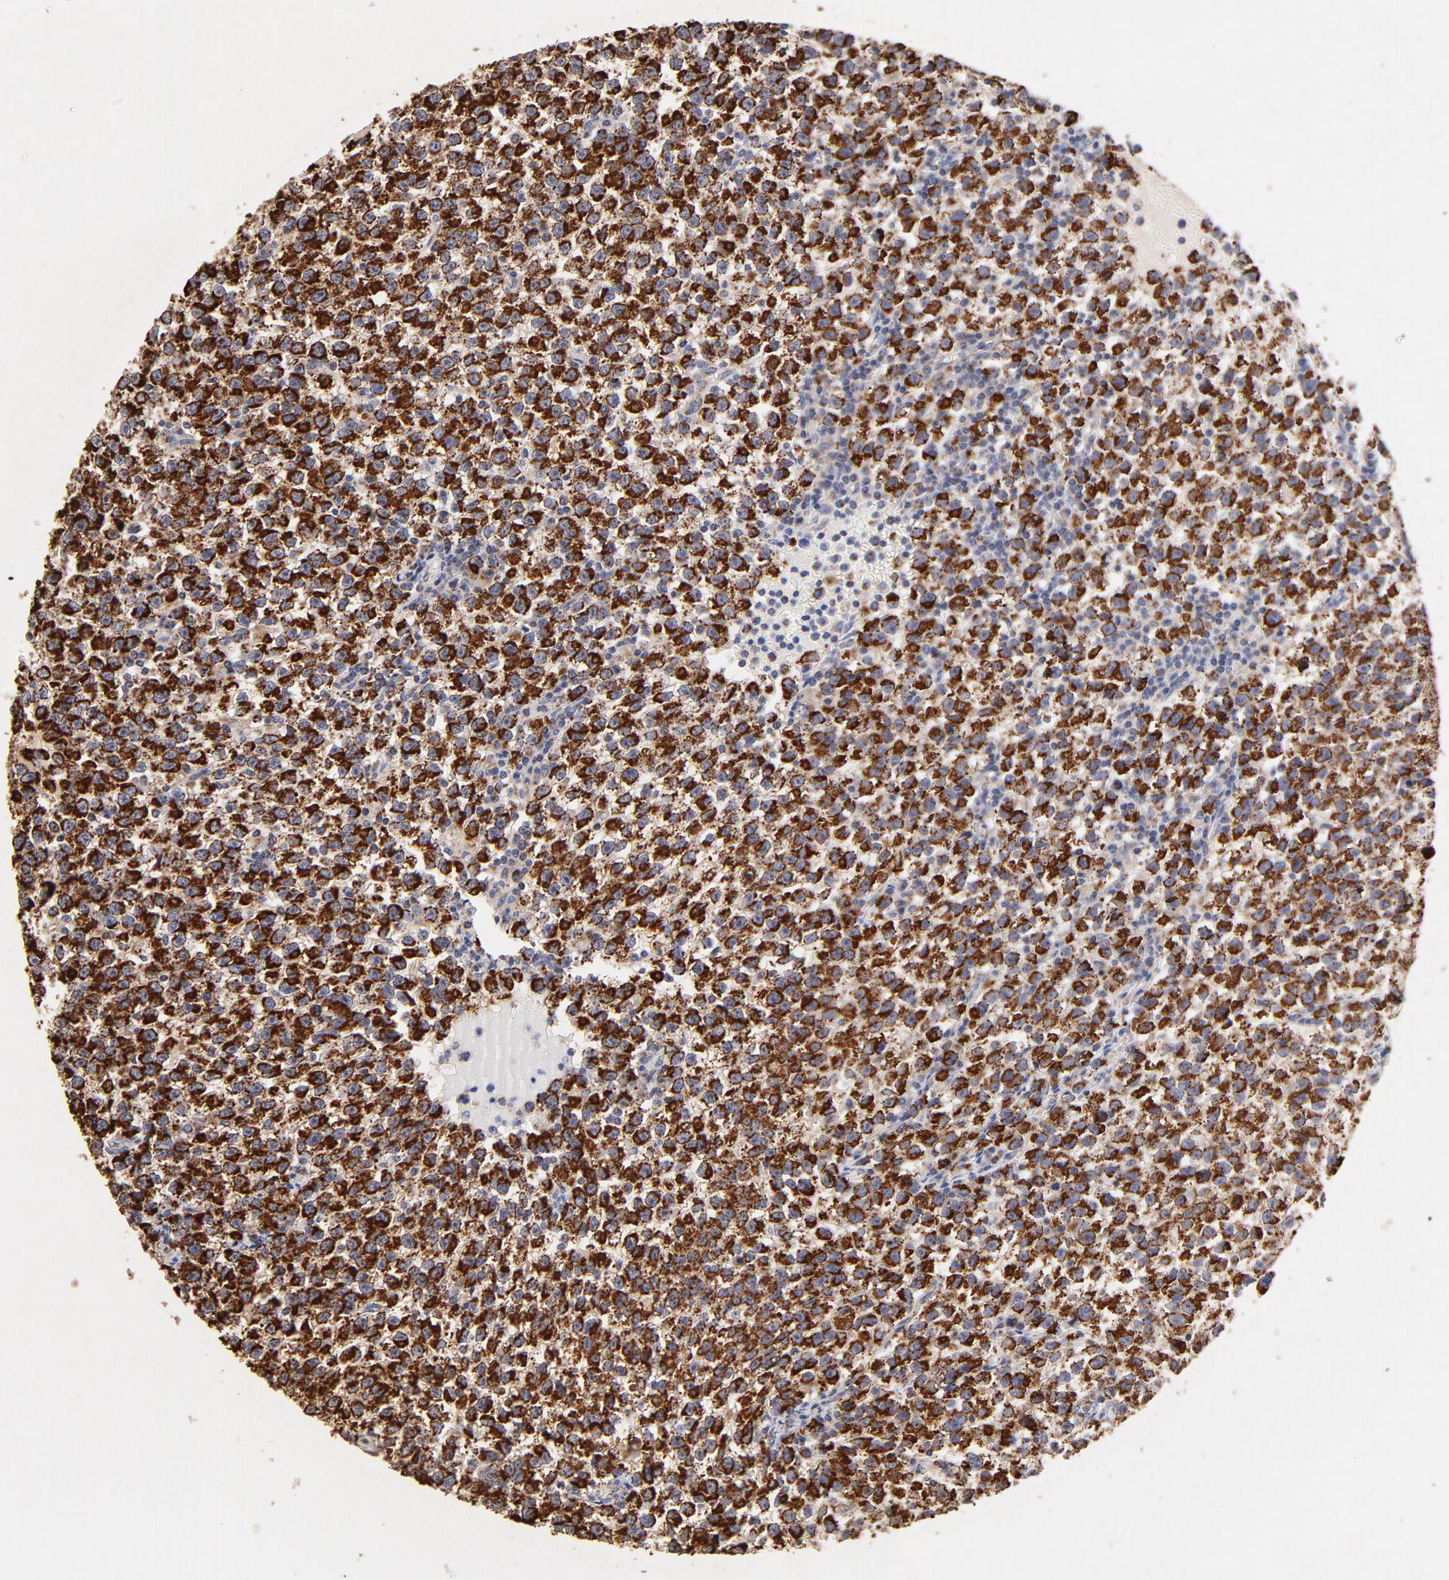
{"staining": {"intensity": "strong", "quantity": ">75%", "location": "cytoplasmic/membranous"}, "tissue": "testis cancer", "cell_type": "Tumor cells", "image_type": "cancer", "snomed": [{"axis": "morphology", "description": "Seminoma, NOS"}, {"axis": "topography", "description": "Testis"}], "caption": "The immunohistochemical stain highlights strong cytoplasmic/membranous expression in tumor cells of seminoma (testis) tissue.", "gene": "SSBP1", "patient": {"sex": "male", "age": 35}}